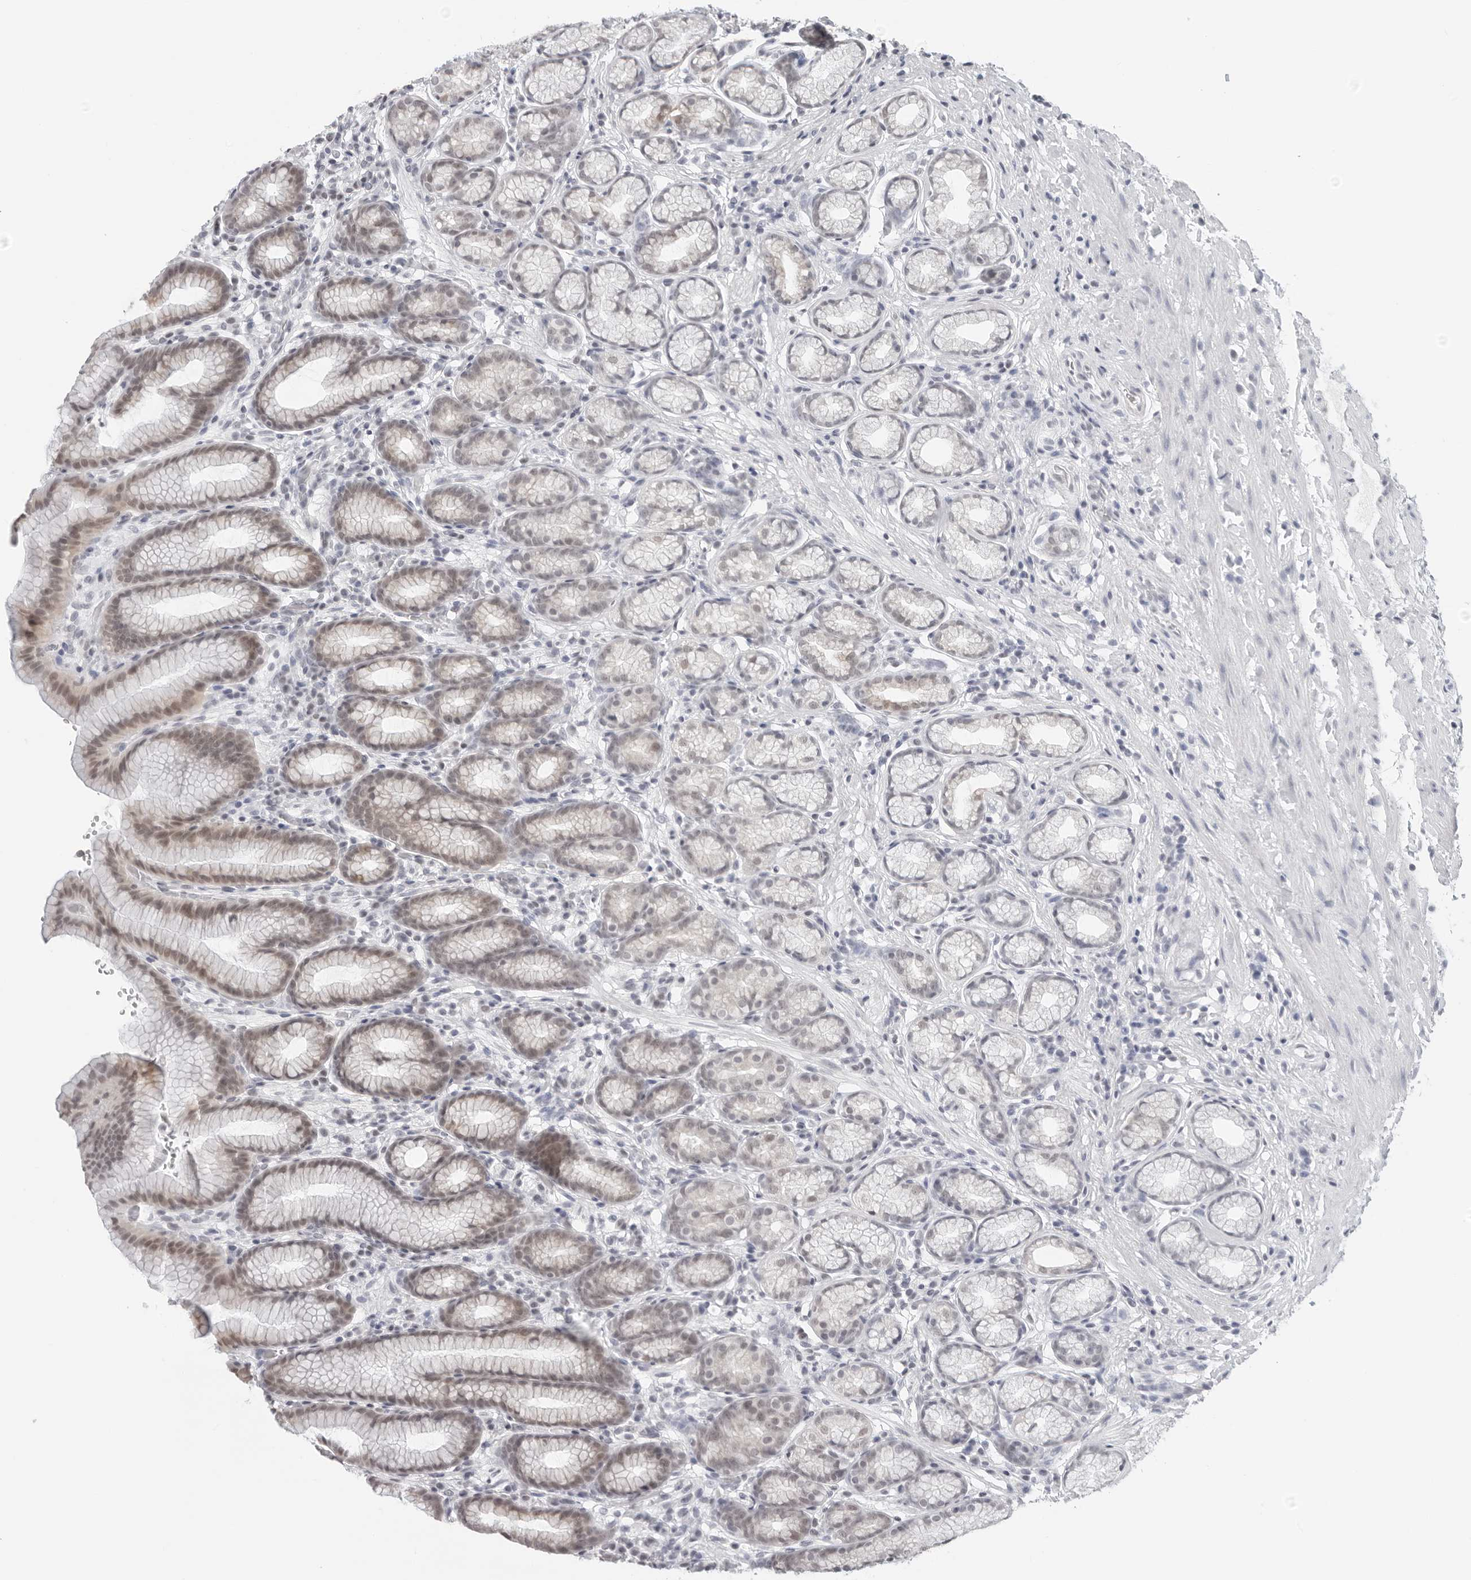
{"staining": {"intensity": "weak", "quantity": "25%-75%", "location": "nuclear"}, "tissue": "stomach", "cell_type": "Glandular cells", "image_type": "normal", "snomed": [{"axis": "morphology", "description": "Normal tissue, NOS"}, {"axis": "topography", "description": "Stomach"}], "caption": "The image exhibits staining of benign stomach, revealing weak nuclear protein staining (brown color) within glandular cells. (Brightfield microscopy of DAB IHC at high magnification).", "gene": "FLG2", "patient": {"sex": "male", "age": 42}}